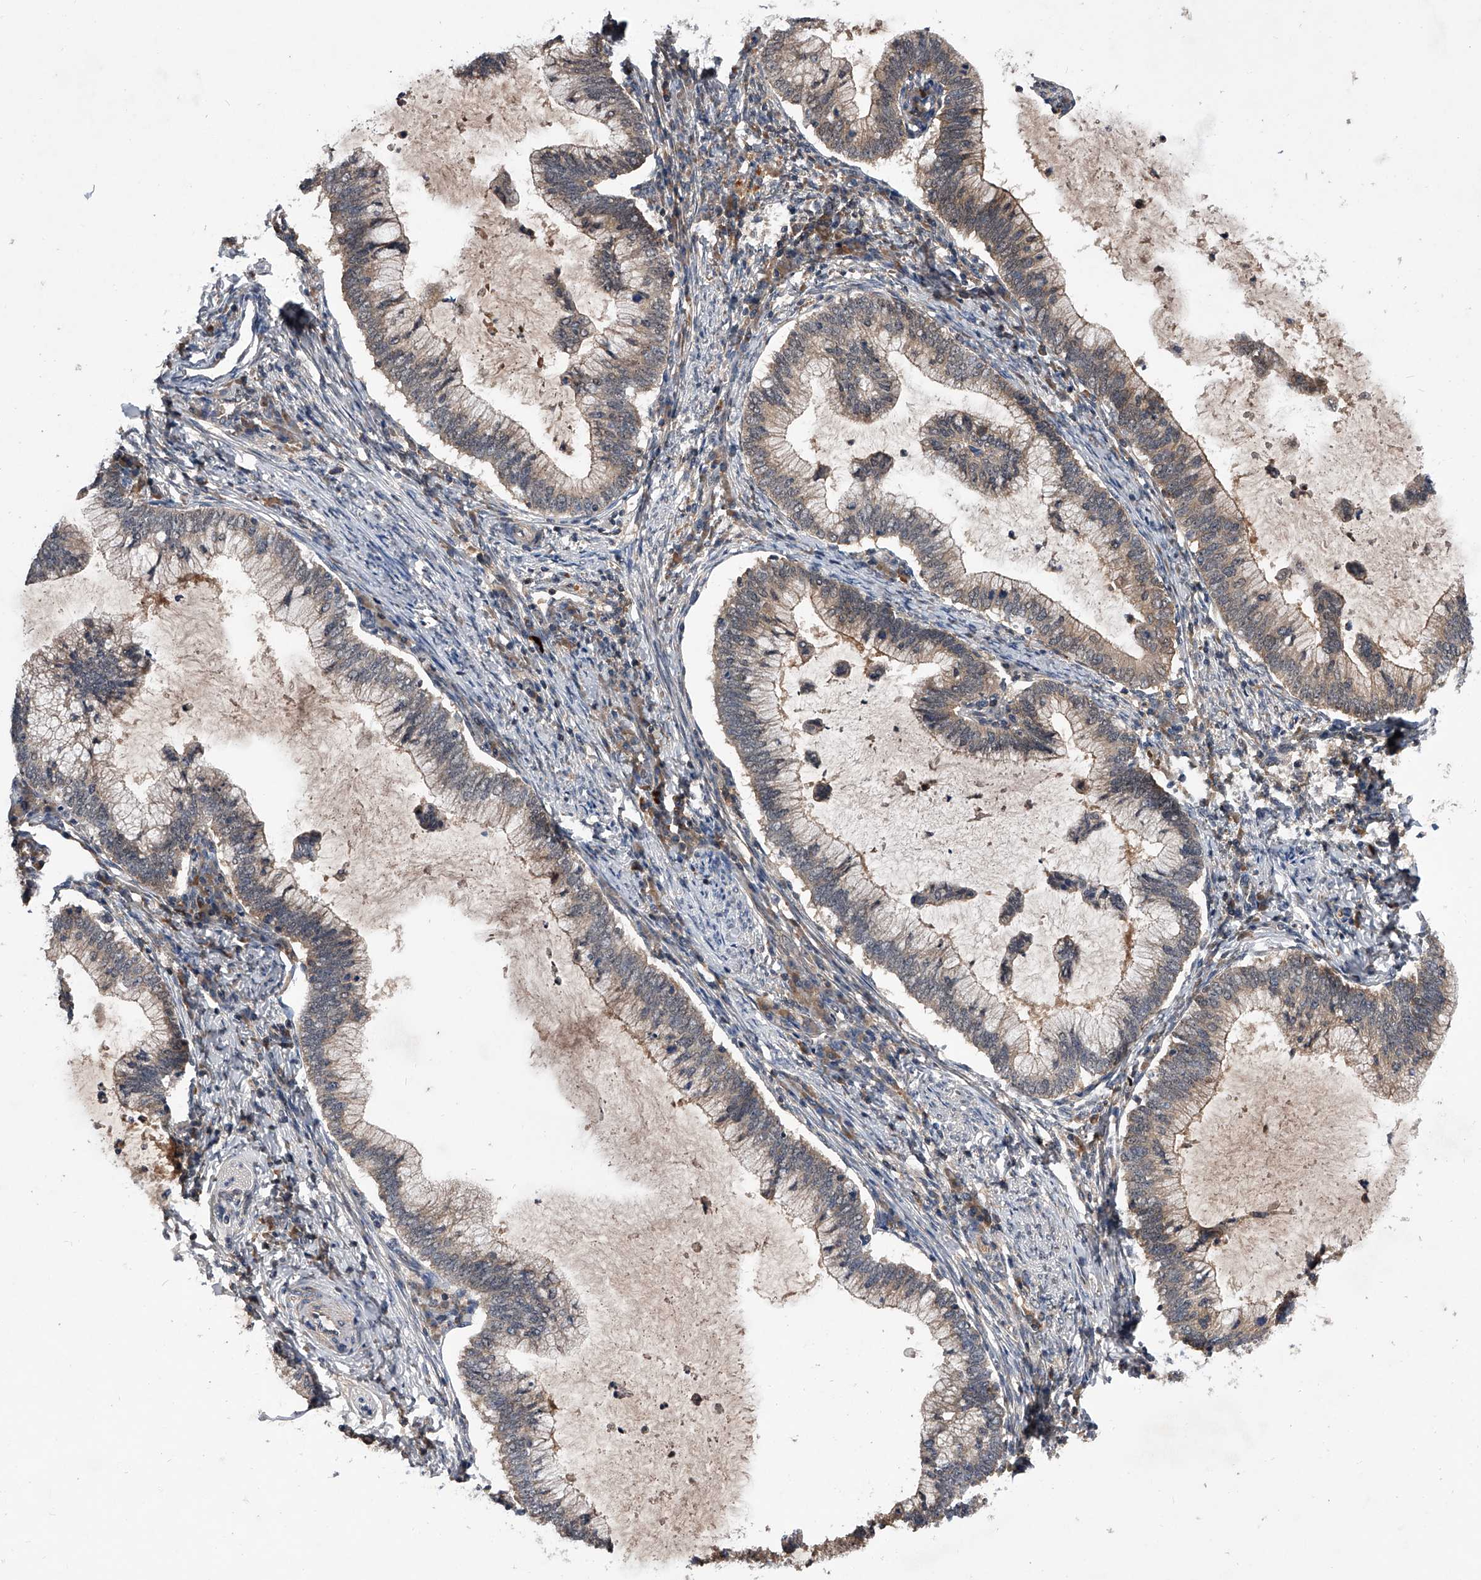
{"staining": {"intensity": "weak", "quantity": "<25%", "location": "cytoplasmic/membranous"}, "tissue": "cervical cancer", "cell_type": "Tumor cells", "image_type": "cancer", "snomed": [{"axis": "morphology", "description": "Adenocarcinoma, NOS"}, {"axis": "topography", "description": "Cervix"}], "caption": "DAB immunohistochemical staining of human cervical cancer (adenocarcinoma) exhibits no significant staining in tumor cells.", "gene": "ZNF30", "patient": {"sex": "female", "age": 36}}